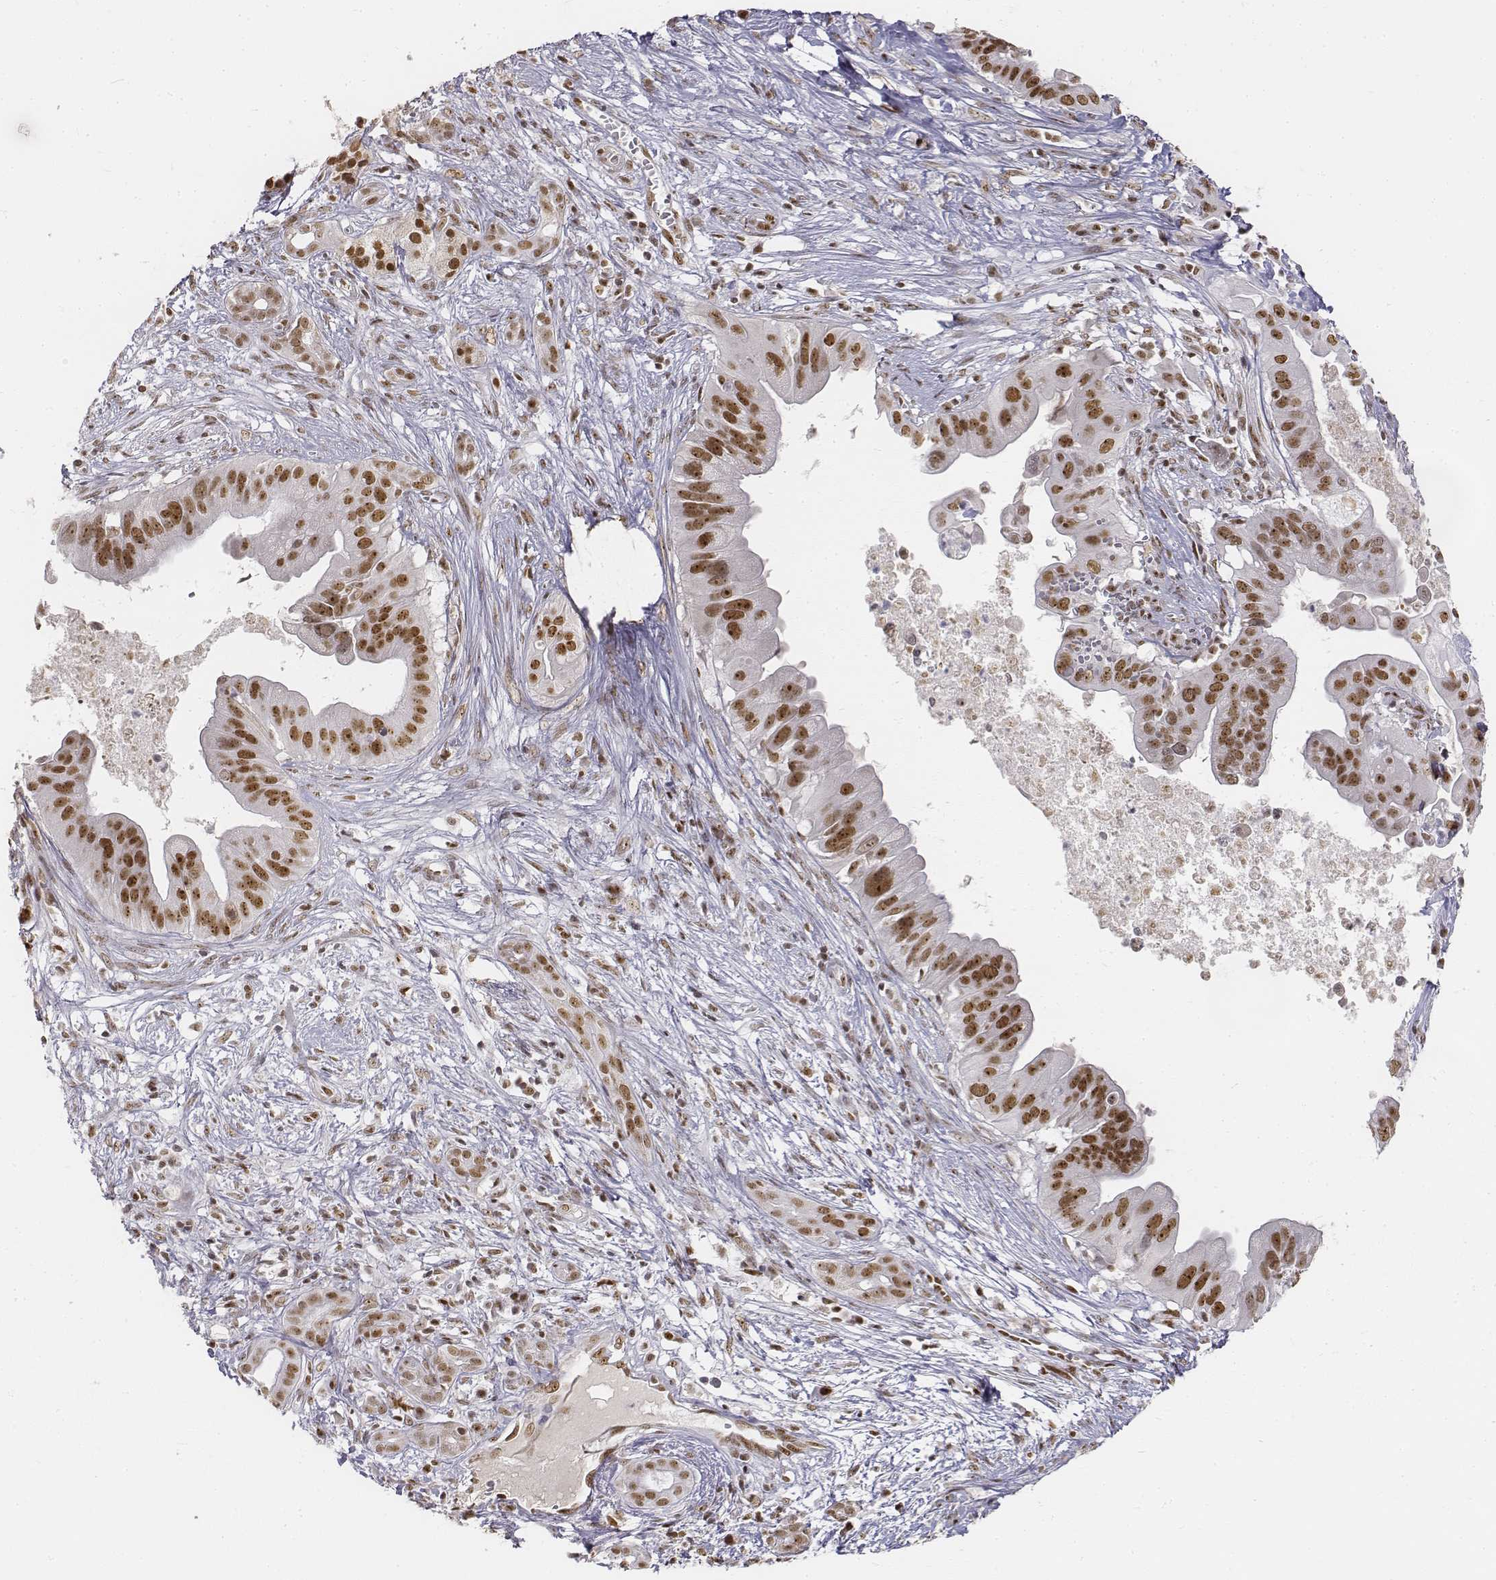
{"staining": {"intensity": "moderate", "quantity": ">75%", "location": "nuclear"}, "tissue": "pancreatic cancer", "cell_type": "Tumor cells", "image_type": "cancer", "snomed": [{"axis": "morphology", "description": "Adenocarcinoma, NOS"}, {"axis": "topography", "description": "Pancreas"}], "caption": "Protein staining of pancreatic cancer tissue shows moderate nuclear staining in about >75% of tumor cells.", "gene": "PHF6", "patient": {"sex": "male", "age": 61}}